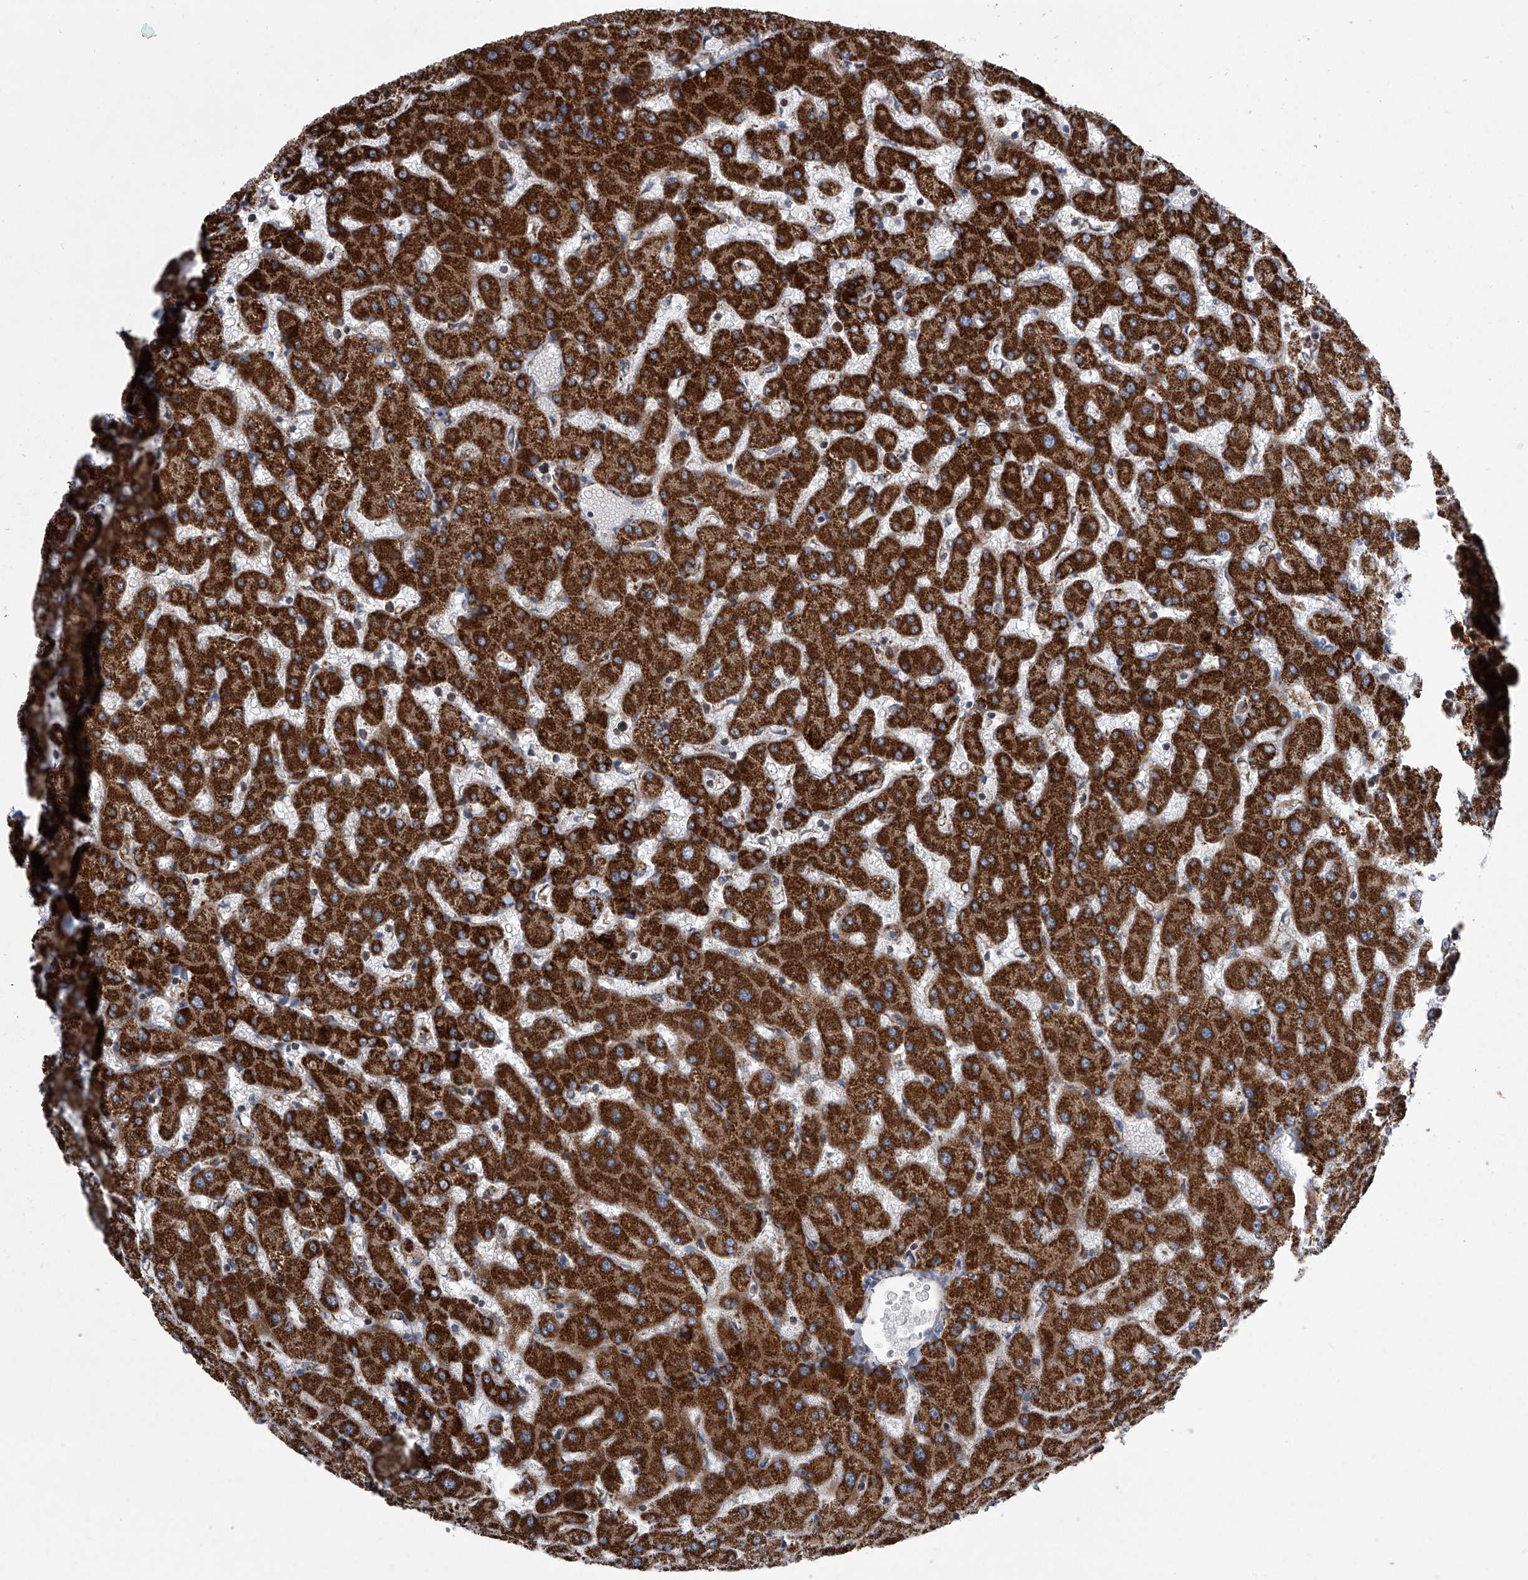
{"staining": {"intensity": "moderate", "quantity": ">75%", "location": "cytoplasmic/membranous"}, "tissue": "liver", "cell_type": "Cholangiocytes", "image_type": "normal", "snomed": [{"axis": "morphology", "description": "Normal tissue, NOS"}, {"axis": "topography", "description": "Liver"}], "caption": "Immunohistochemistry of unremarkable human liver reveals medium levels of moderate cytoplasmic/membranous positivity in about >75% of cholangiocytes. Ihc stains the protein of interest in brown and the nuclei are stained blue.", "gene": "ZC3H15", "patient": {"sex": "female", "age": 63}}